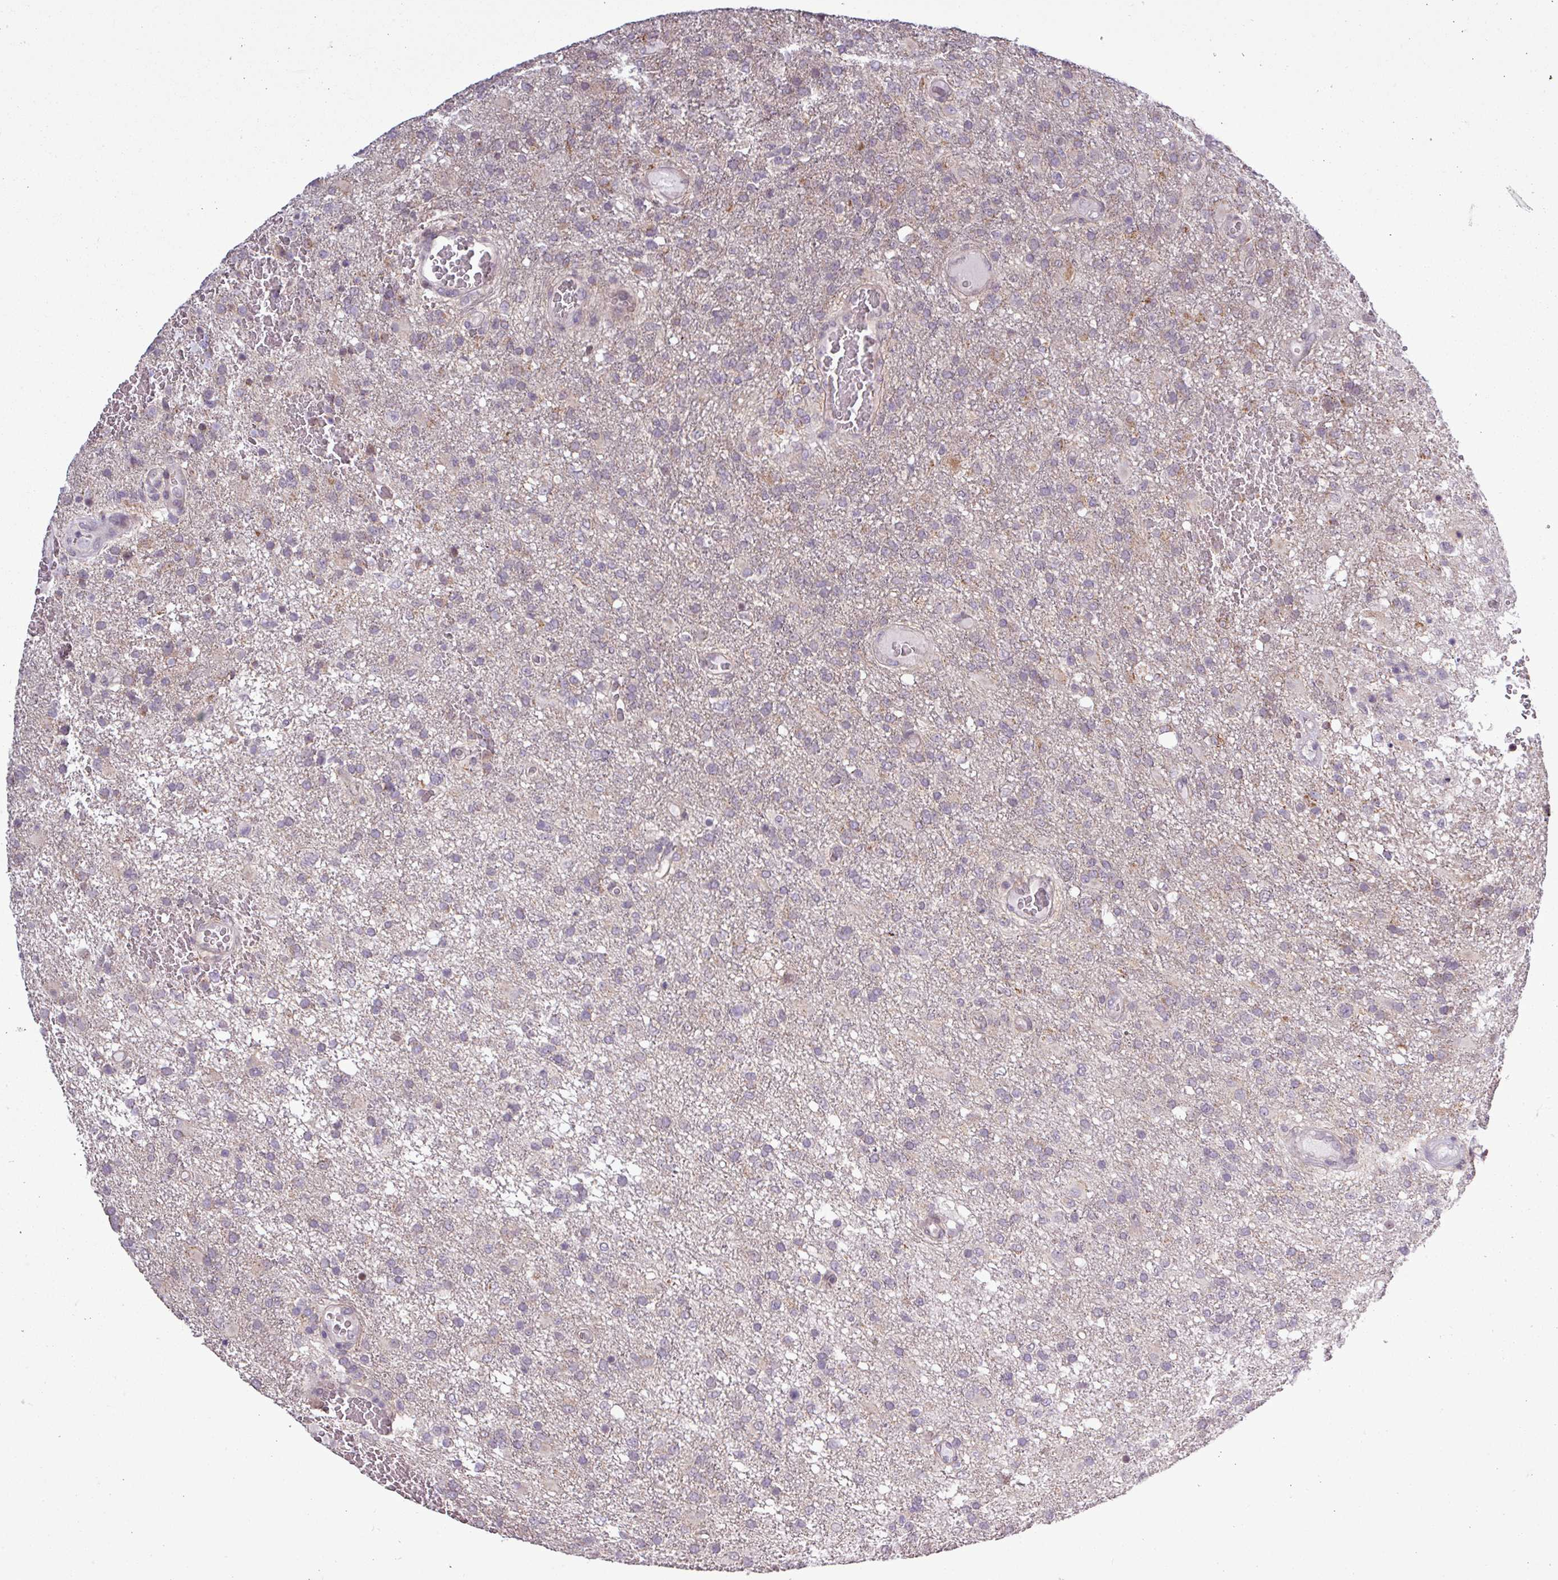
{"staining": {"intensity": "moderate", "quantity": "<25%", "location": "cytoplasmic/membranous"}, "tissue": "glioma", "cell_type": "Tumor cells", "image_type": "cancer", "snomed": [{"axis": "morphology", "description": "Glioma, malignant, High grade"}, {"axis": "topography", "description": "Brain"}], "caption": "Immunohistochemistry (DAB) staining of malignant high-grade glioma shows moderate cytoplasmic/membranous protein expression in approximately <25% of tumor cells.", "gene": "GPT2", "patient": {"sex": "female", "age": 74}}